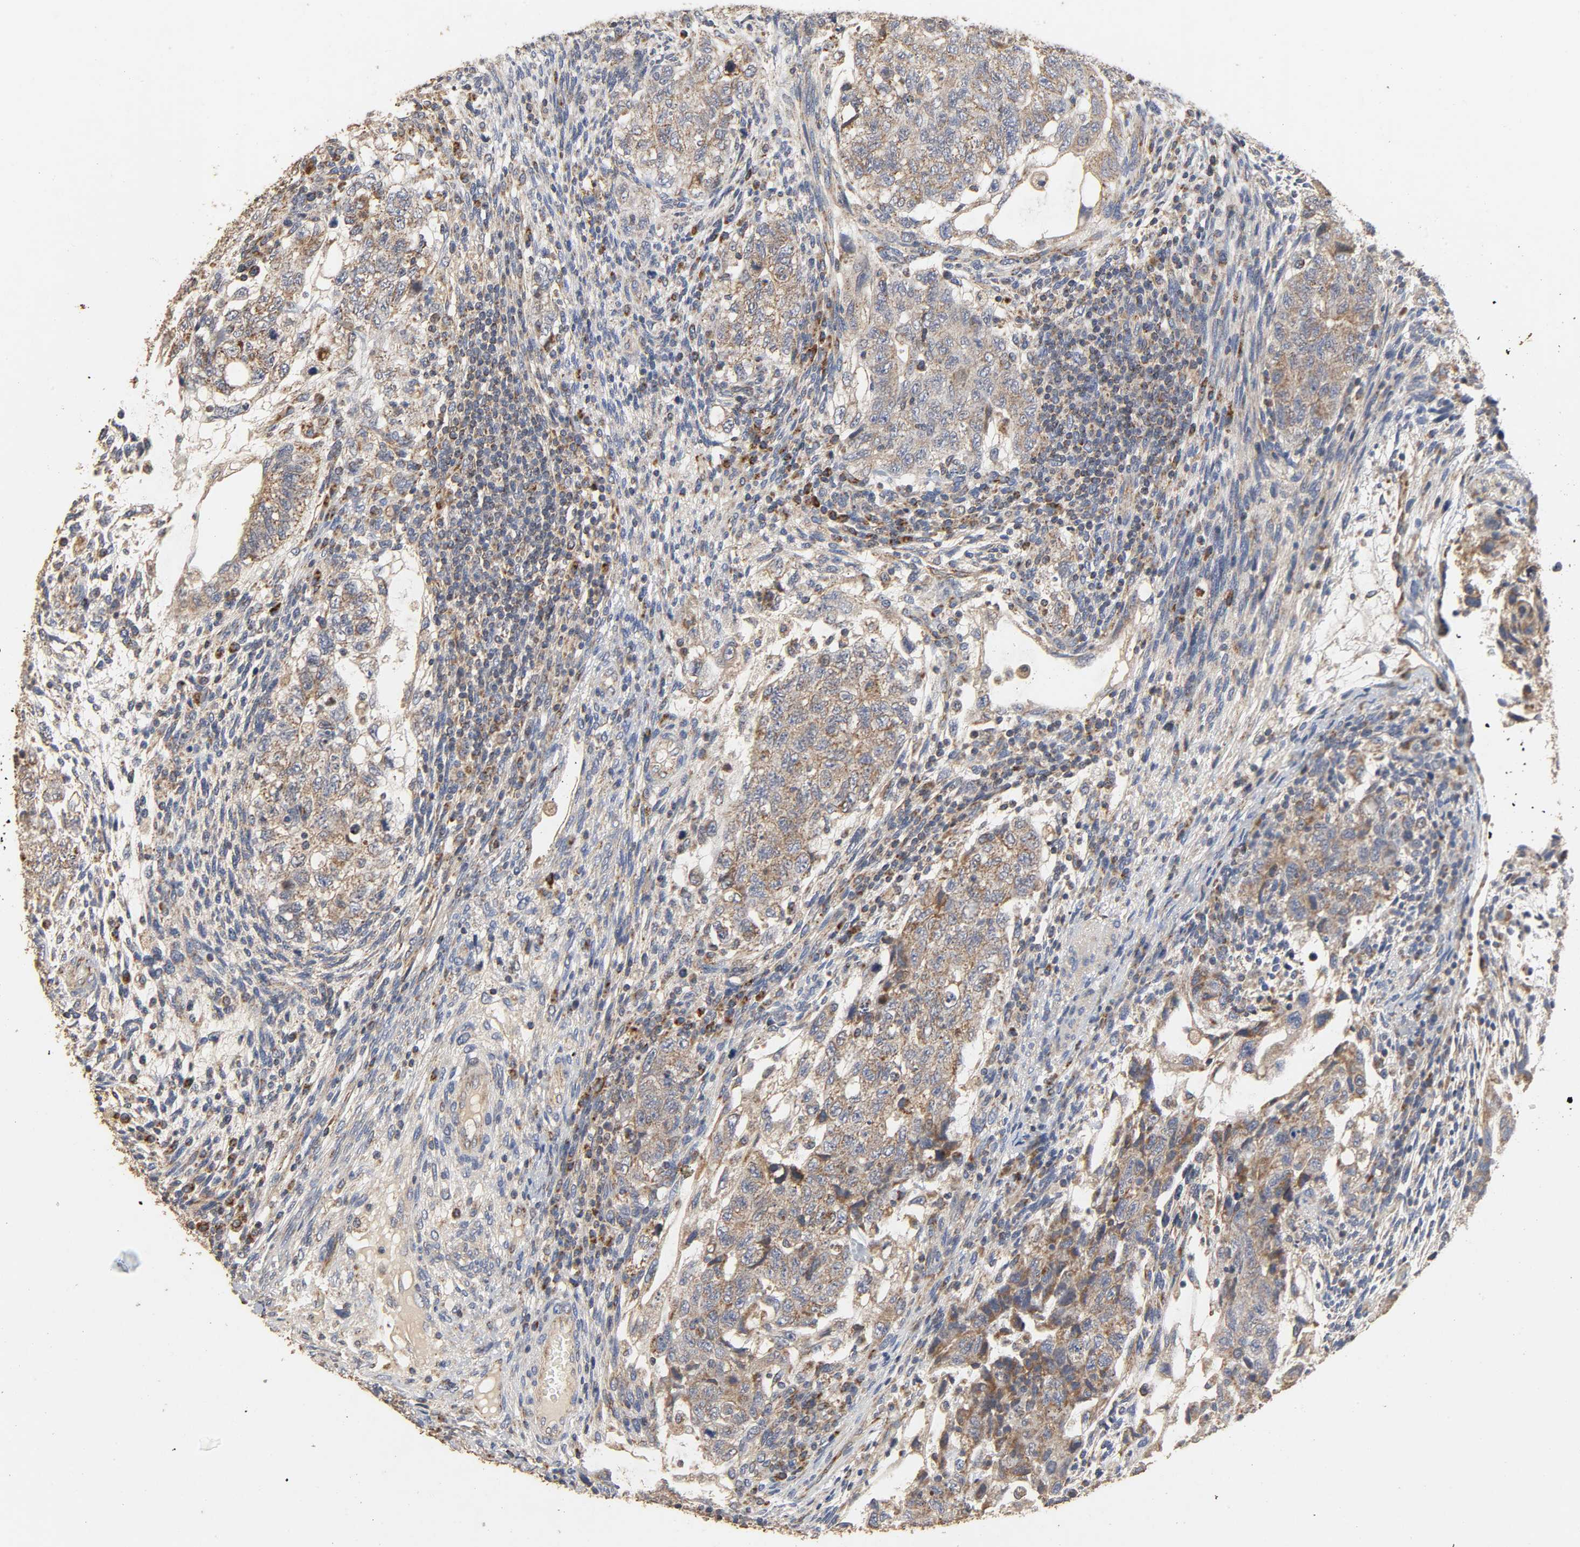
{"staining": {"intensity": "weak", "quantity": ">75%", "location": "cytoplasmic/membranous"}, "tissue": "testis cancer", "cell_type": "Tumor cells", "image_type": "cancer", "snomed": [{"axis": "morphology", "description": "Normal tissue, NOS"}, {"axis": "morphology", "description": "Carcinoma, Embryonal, NOS"}, {"axis": "topography", "description": "Testis"}], "caption": "Immunohistochemistry (DAB (3,3'-diaminobenzidine)) staining of testis embryonal carcinoma displays weak cytoplasmic/membranous protein positivity in about >75% of tumor cells.", "gene": "NDUFS3", "patient": {"sex": "male", "age": 36}}